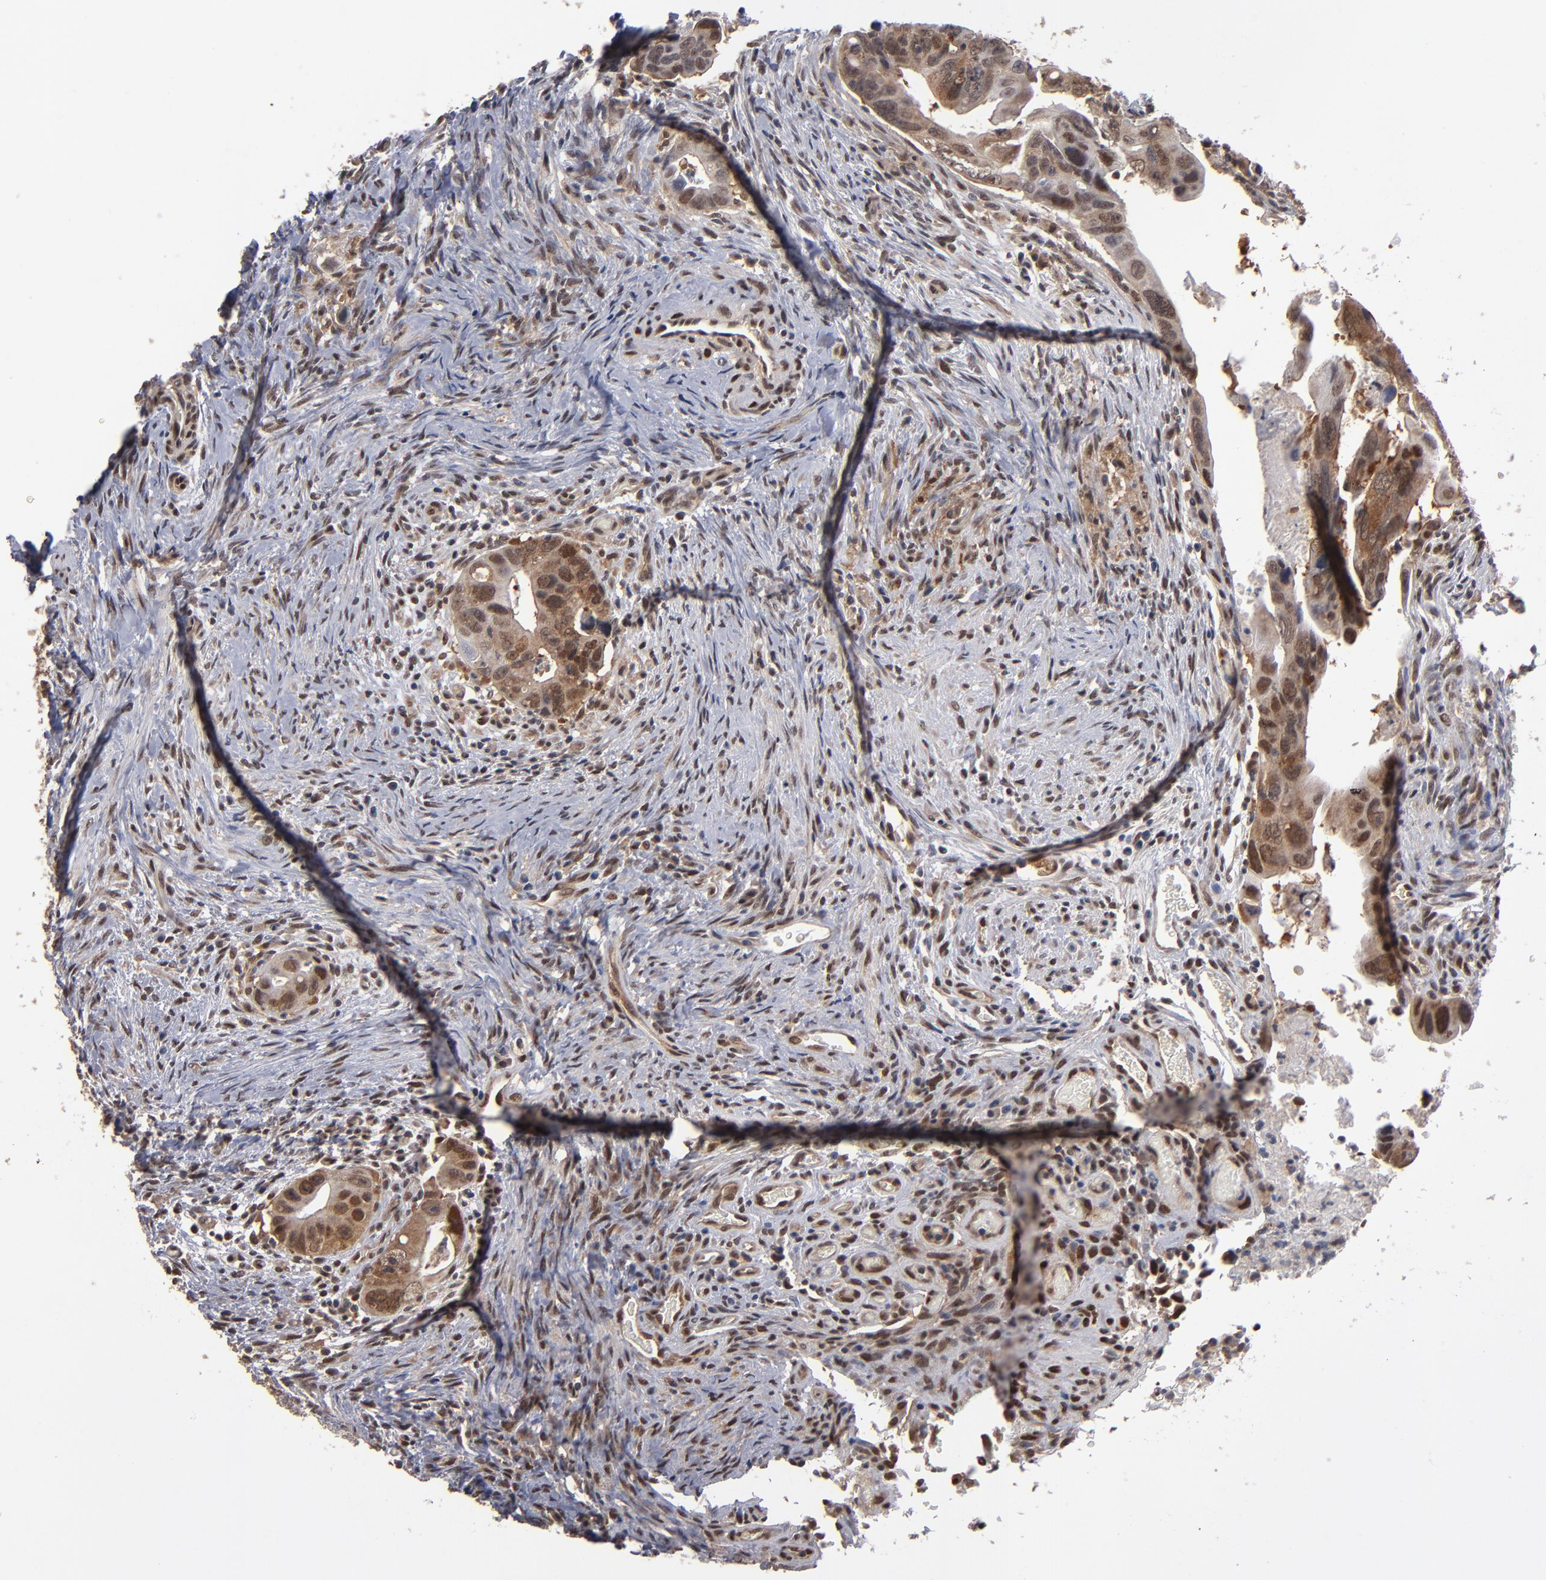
{"staining": {"intensity": "moderate", "quantity": ">75%", "location": "cytoplasmic/membranous,nuclear"}, "tissue": "colorectal cancer", "cell_type": "Tumor cells", "image_type": "cancer", "snomed": [{"axis": "morphology", "description": "Adenocarcinoma, NOS"}, {"axis": "topography", "description": "Rectum"}], "caption": "Immunohistochemical staining of human colorectal cancer (adenocarcinoma) displays medium levels of moderate cytoplasmic/membranous and nuclear protein staining in about >75% of tumor cells.", "gene": "HUWE1", "patient": {"sex": "male", "age": 53}}